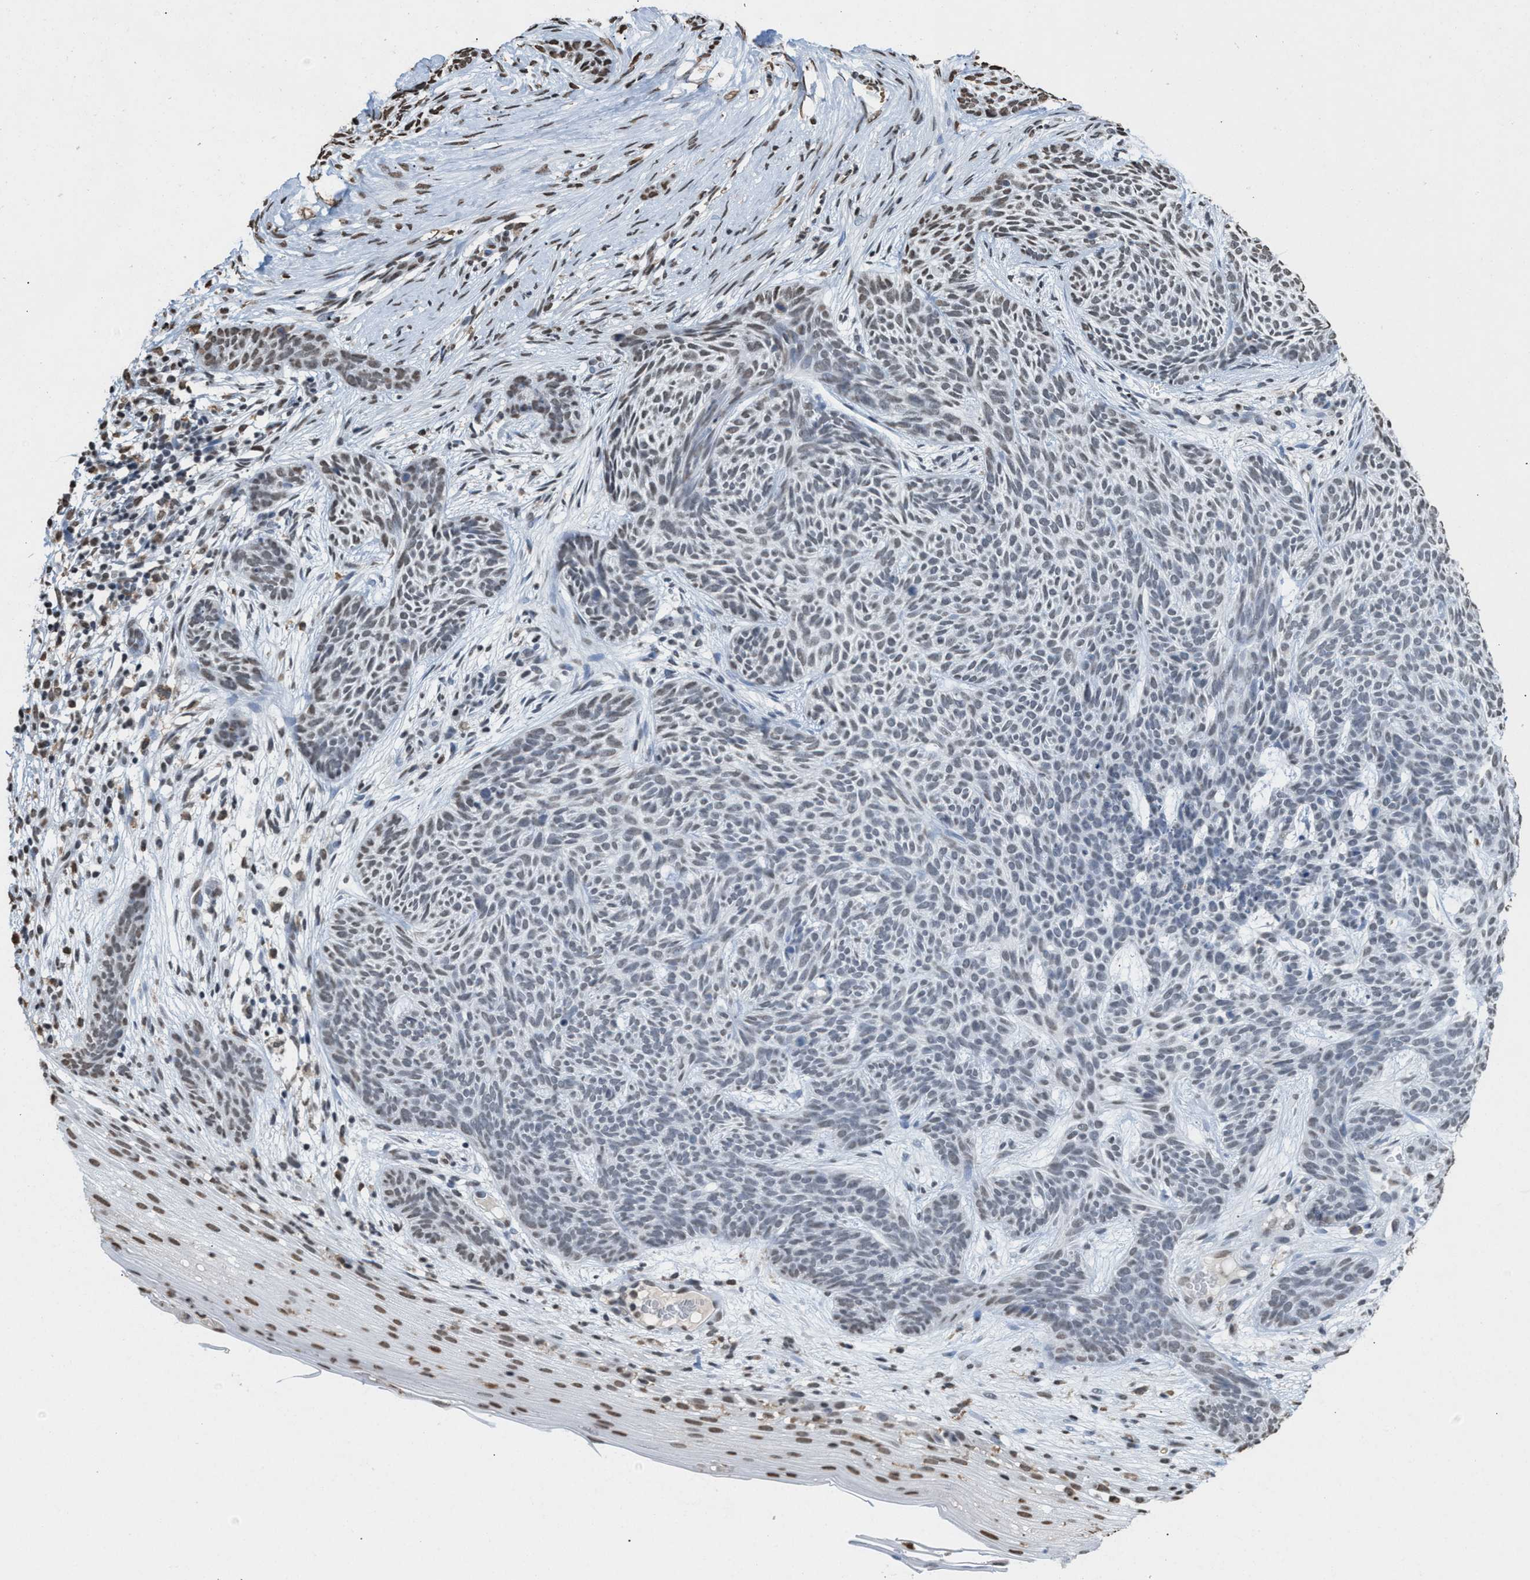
{"staining": {"intensity": "weak", "quantity": "<25%", "location": "nuclear"}, "tissue": "skin cancer", "cell_type": "Tumor cells", "image_type": "cancer", "snomed": [{"axis": "morphology", "description": "Basal cell carcinoma"}, {"axis": "topography", "description": "Skin"}], "caption": "Tumor cells show no significant protein staining in skin cancer.", "gene": "NUP88", "patient": {"sex": "female", "age": 59}}